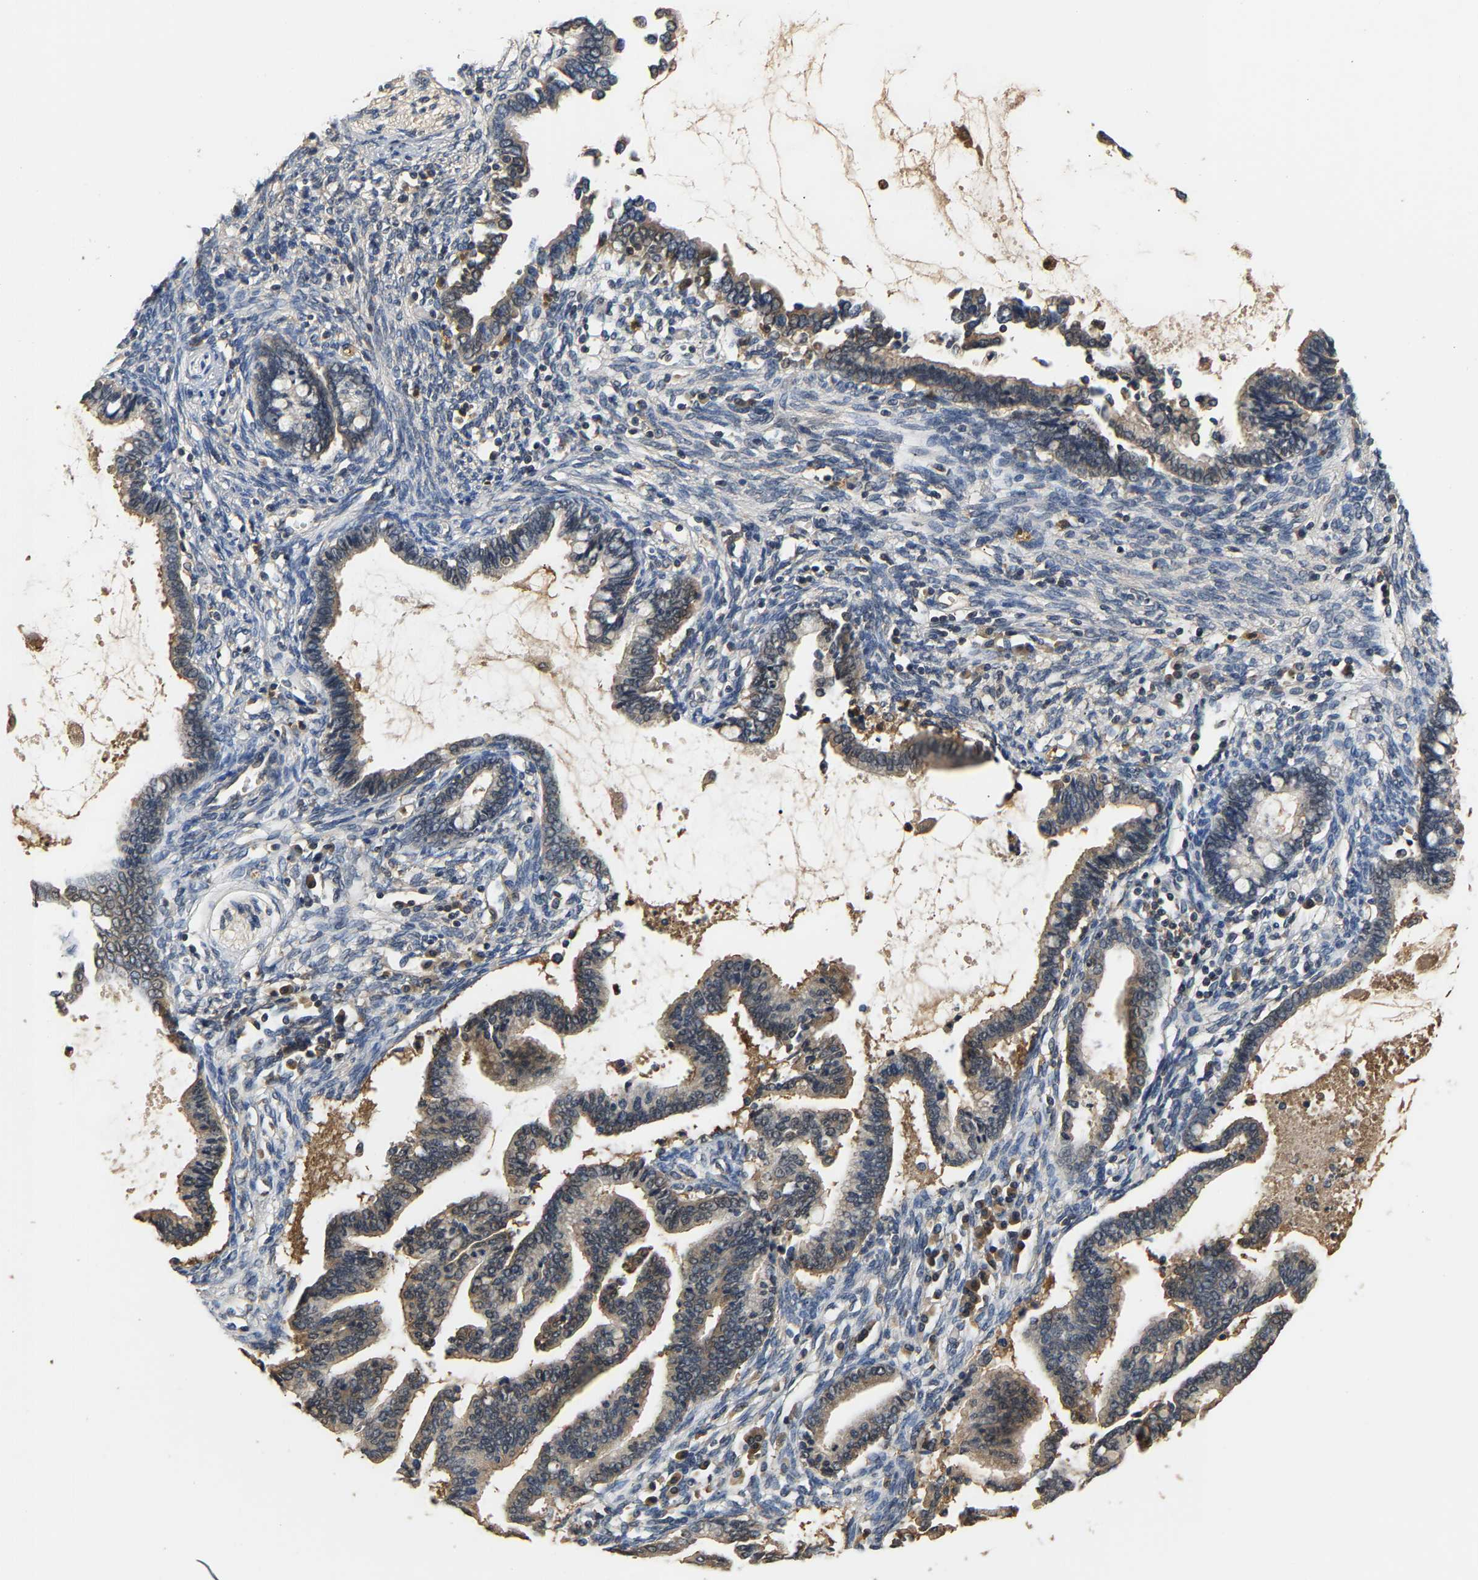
{"staining": {"intensity": "weak", "quantity": ">75%", "location": "cytoplasmic/membranous"}, "tissue": "cervical cancer", "cell_type": "Tumor cells", "image_type": "cancer", "snomed": [{"axis": "morphology", "description": "Adenocarcinoma, NOS"}, {"axis": "topography", "description": "Cervix"}], "caption": "Tumor cells display weak cytoplasmic/membranous positivity in about >75% of cells in cervical cancer.", "gene": "GPI", "patient": {"sex": "female", "age": 44}}